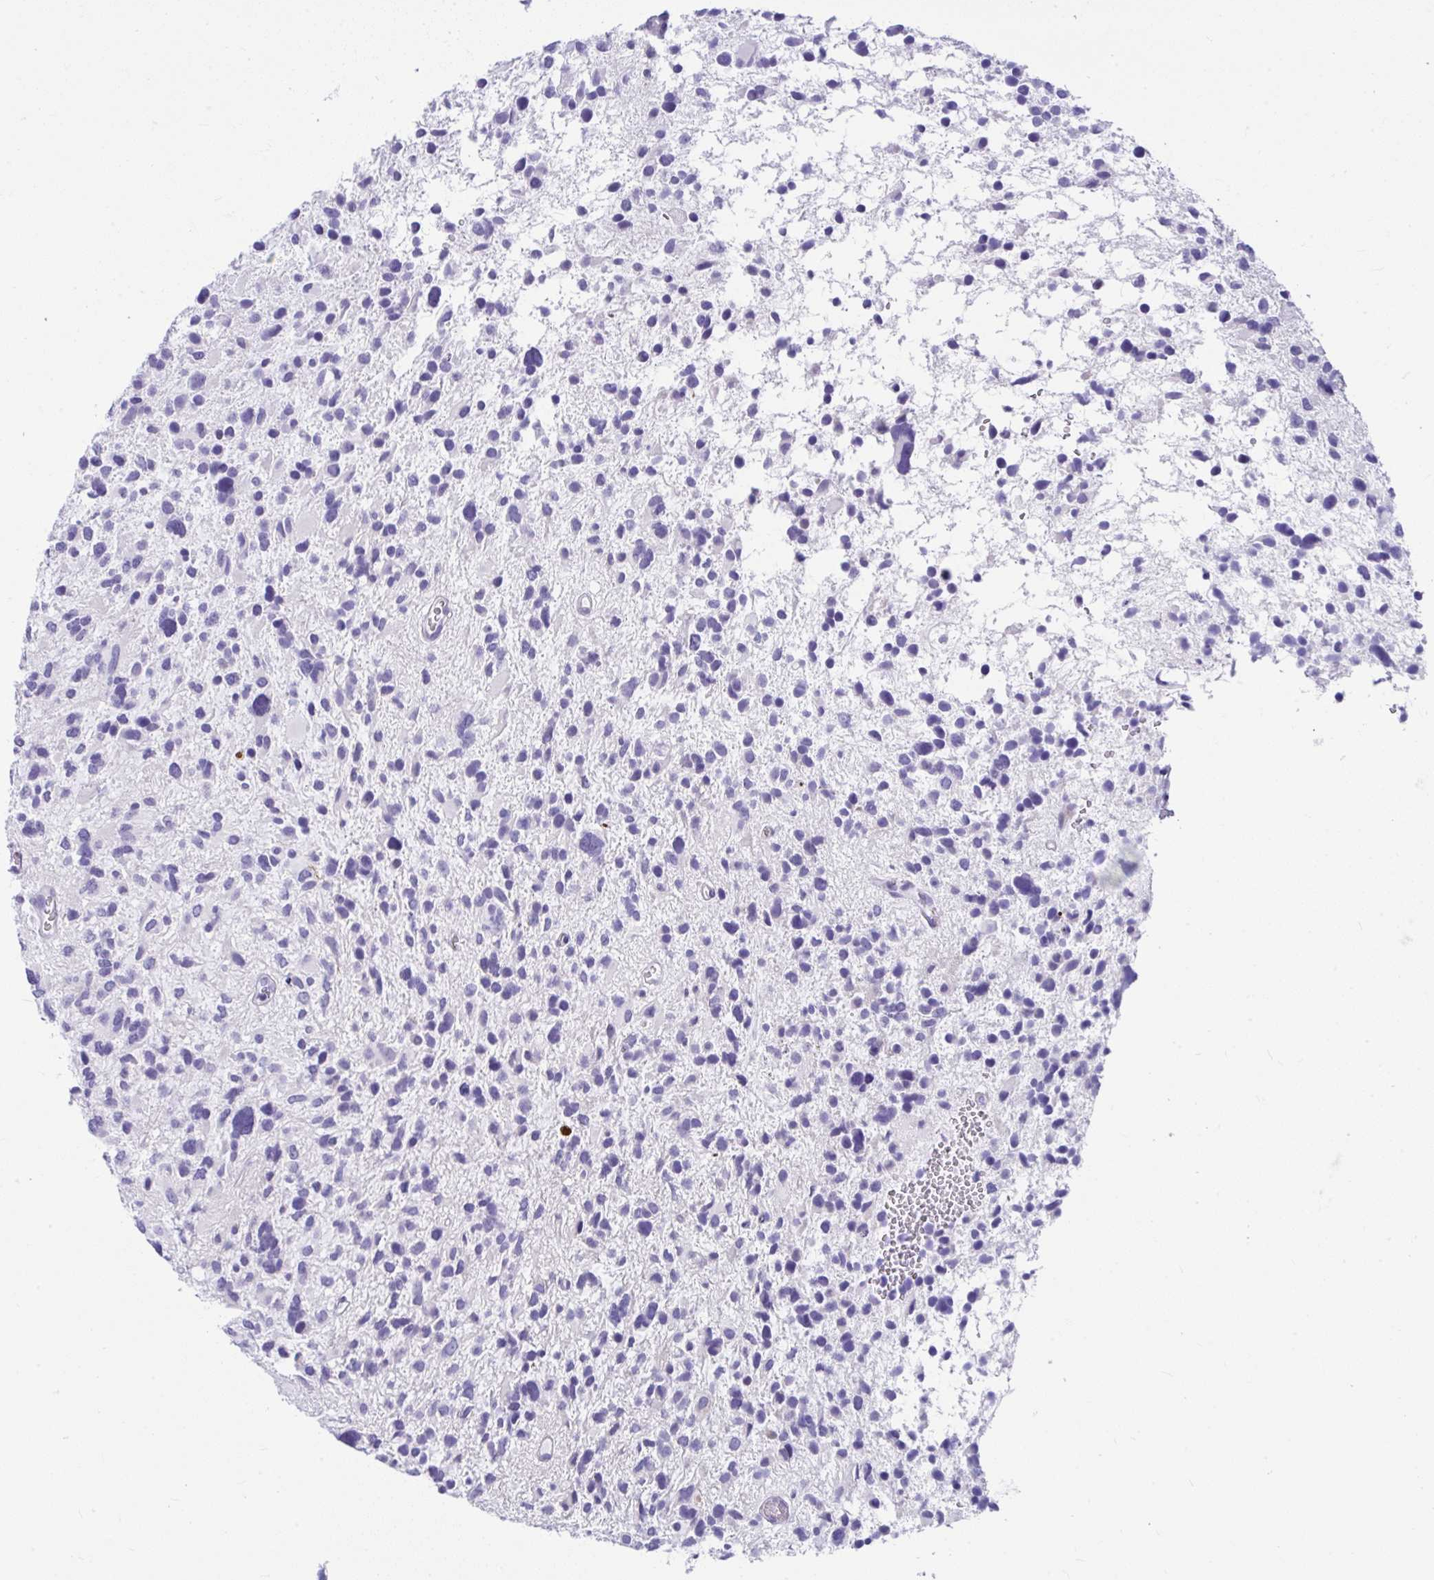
{"staining": {"intensity": "negative", "quantity": "none", "location": "none"}, "tissue": "glioma", "cell_type": "Tumor cells", "image_type": "cancer", "snomed": [{"axis": "morphology", "description": "Glioma, malignant, High grade"}, {"axis": "topography", "description": "Brain"}], "caption": "Glioma was stained to show a protein in brown. There is no significant staining in tumor cells. (Immunohistochemistry, brightfield microscopy, high magnification).", "gene": "ISL1", "patient": {"sex": "female", "age": 11}}